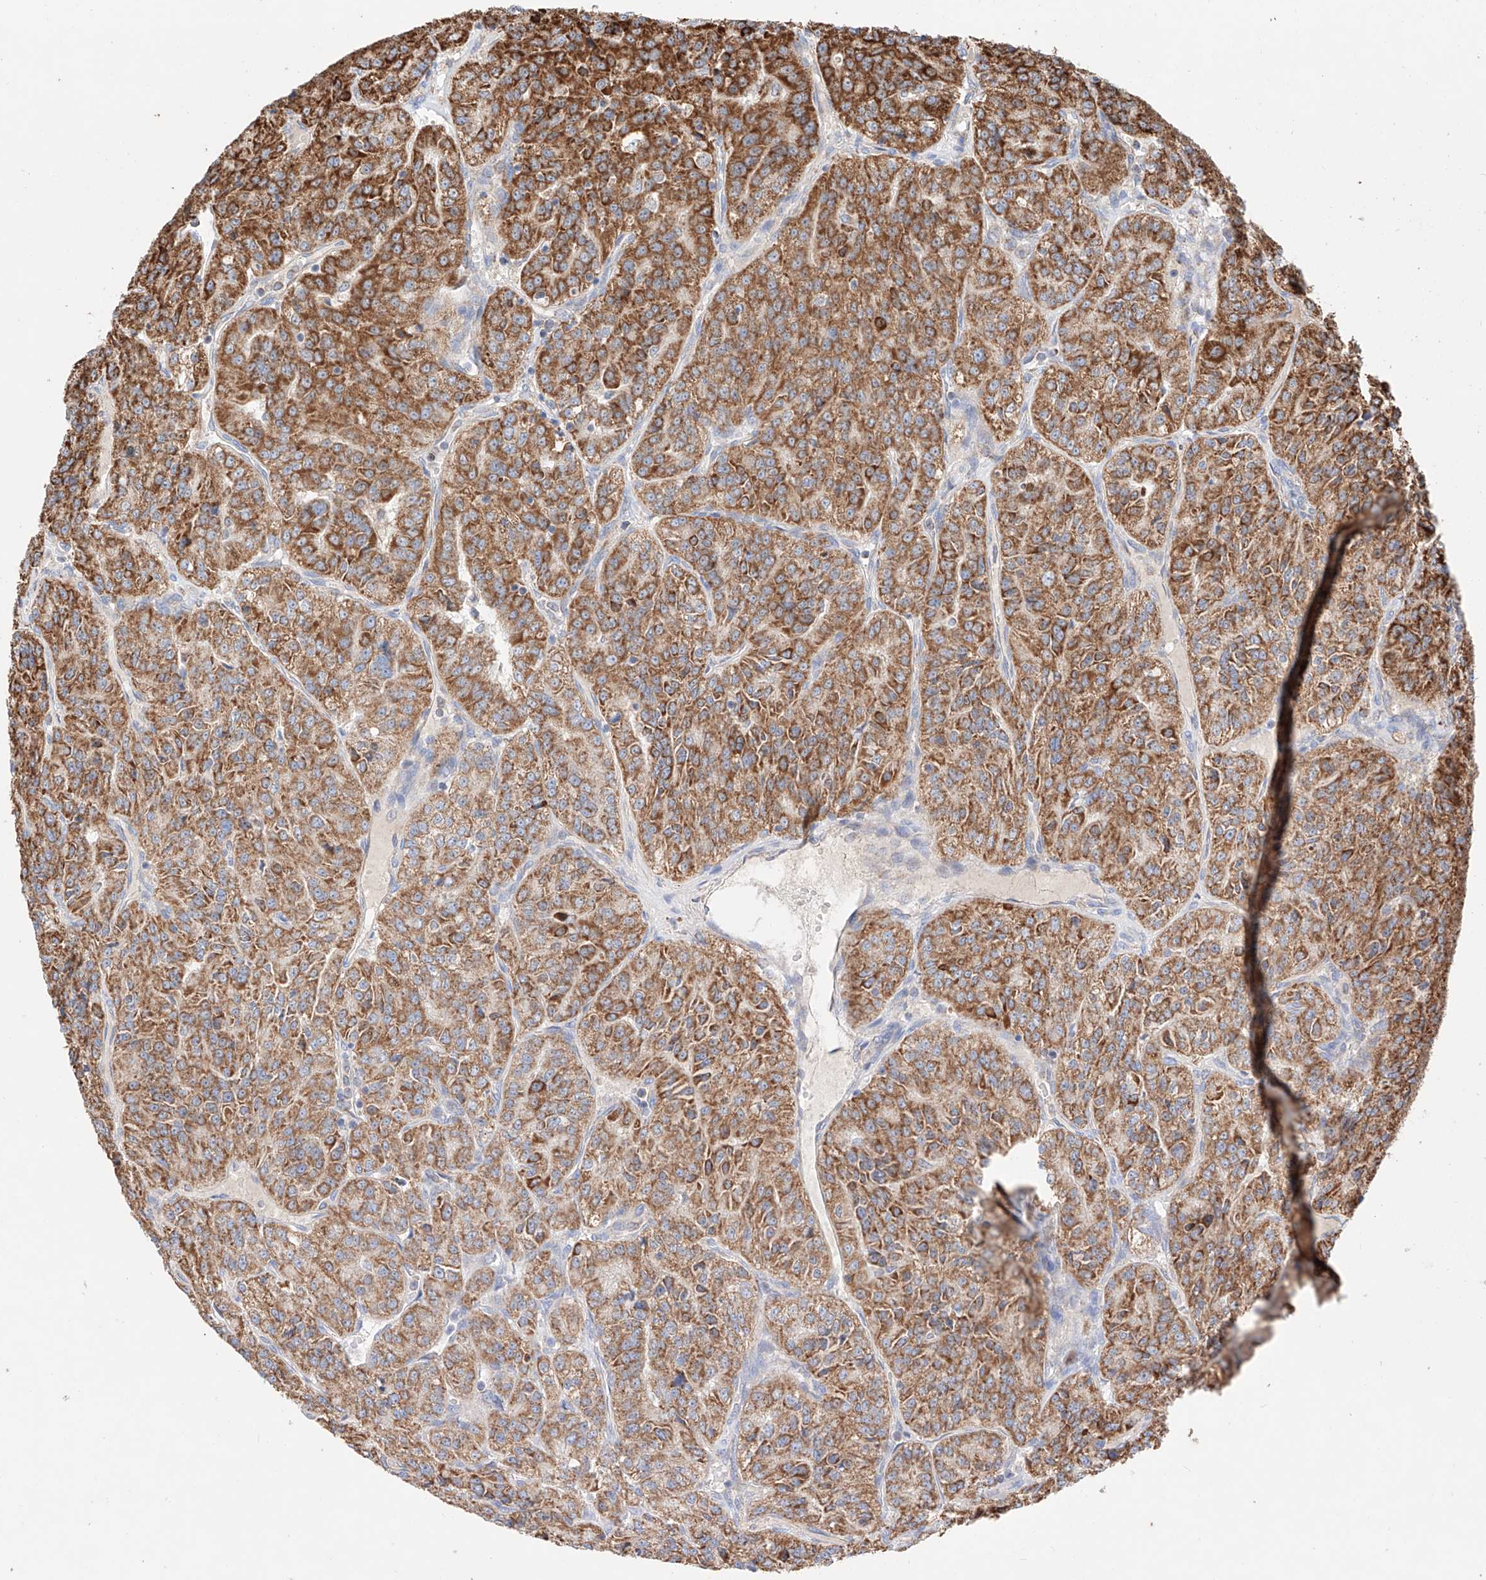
{"staining": {"intensity": "strong", "quantity": ">75%", "location": "cytoplasmic/membranous"}, "tissue": "renal cancer", "cell_type": "Tumor cells", "image_type": "cancer", "snomed": [{"axis": "morphology", "description": "Adenocarcinoma, NOS"}, {"axis": "topography", "description": "Kidney"}], "caption": "Strong cytoplasmic/membranous staining is present in approximately >75% of tumor cells in renal cancer (adenocarcinoma).", "gene": "KTI12", "patient": {"sex": "female", "age": 63}}